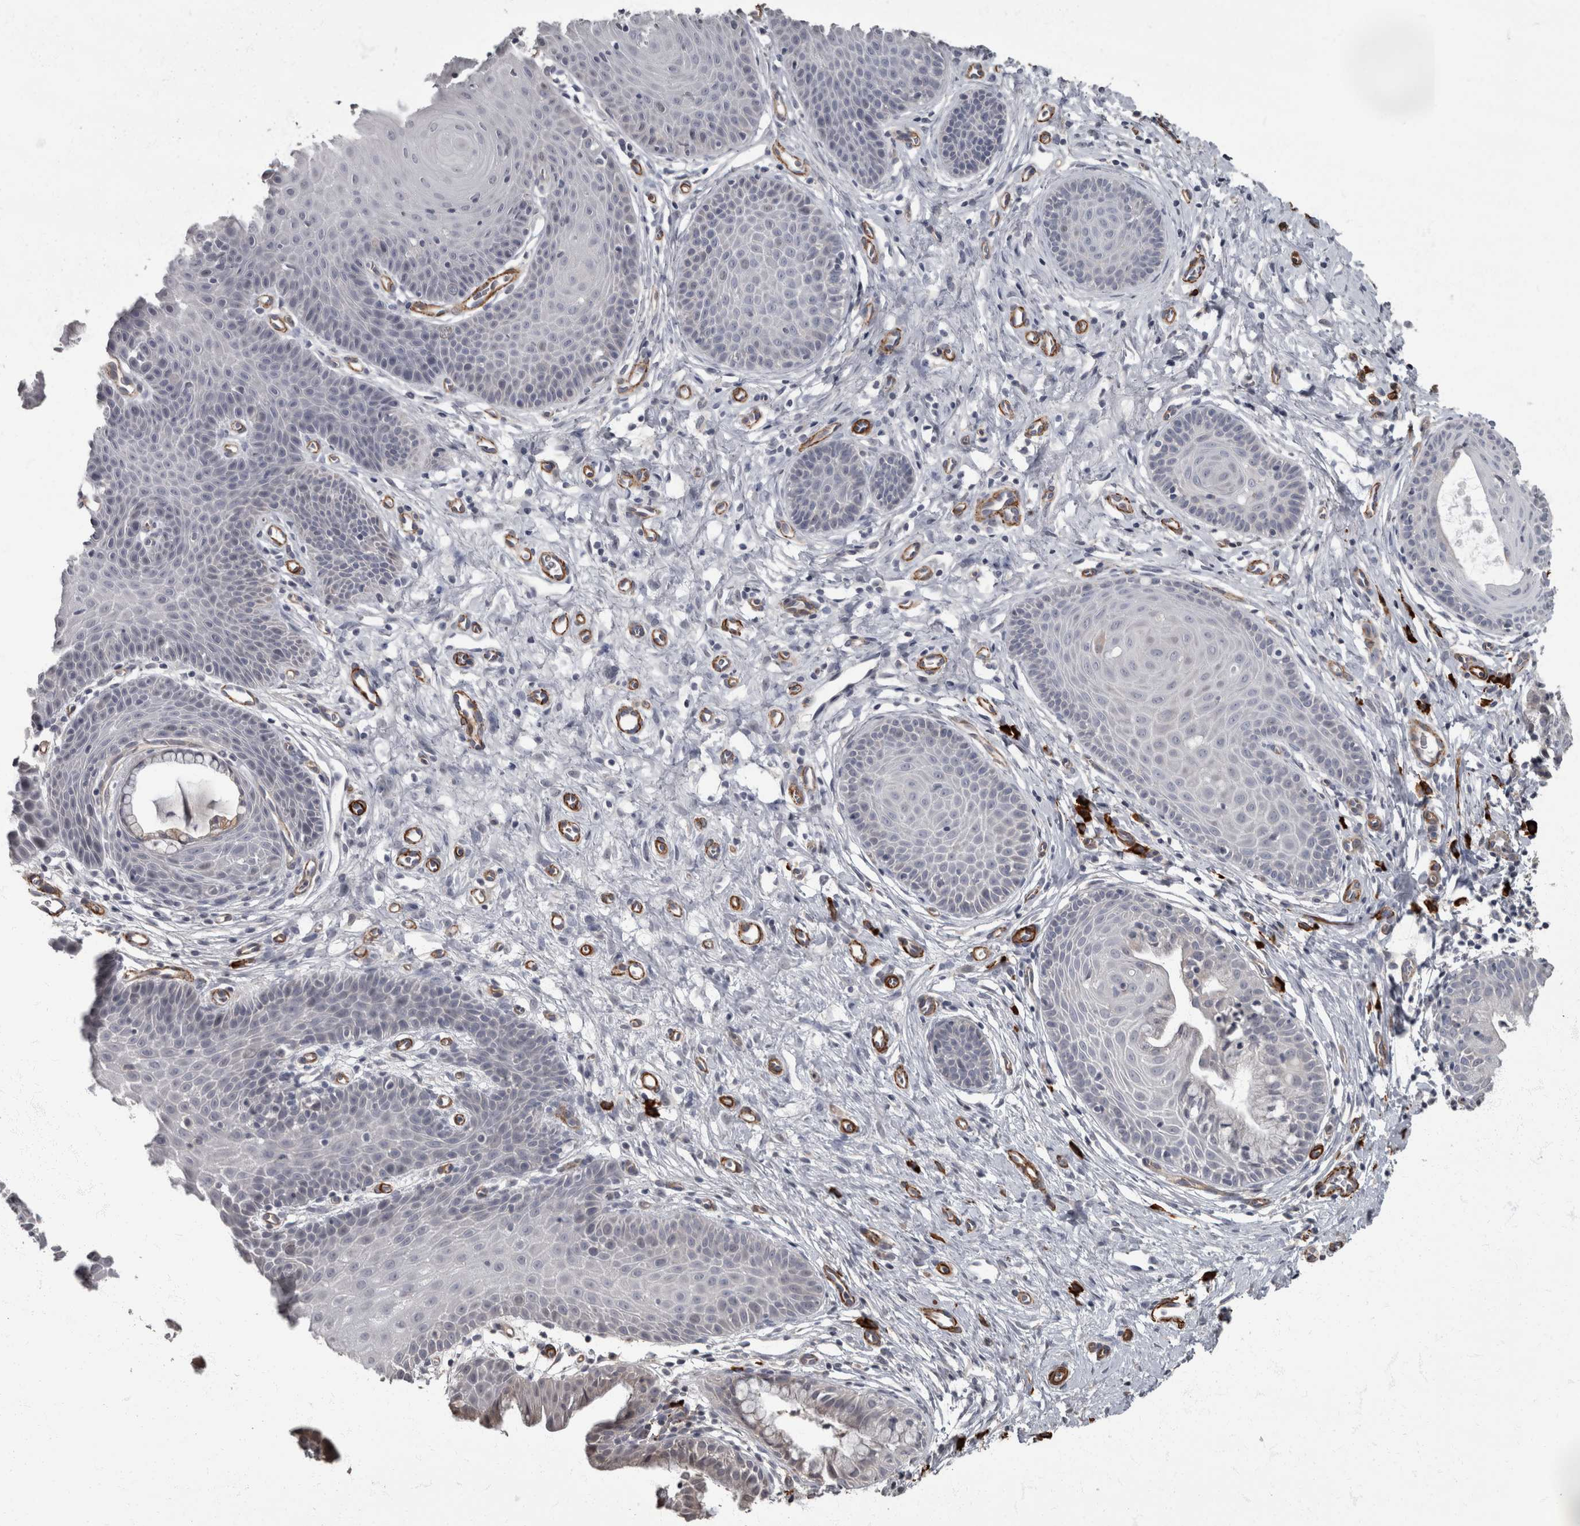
{"staining": {"intensity": "negative", "quantity": "none", "location": "none"}, "tissue": "cervix", "cell_type": "Glandular cells", "image_type": "normal", "snomed": [{"axis": "morphology", "description": "Normal tissue, NOS"}, {"axis": "topography", "description": "Cervix"}], "caption": "This is an immunohistochemistry (IHC) image of unremarkable cervix. There is no expression in glandular cells.", "gene": "MASTL", "patient": {"sex": "female", "age": 36}}